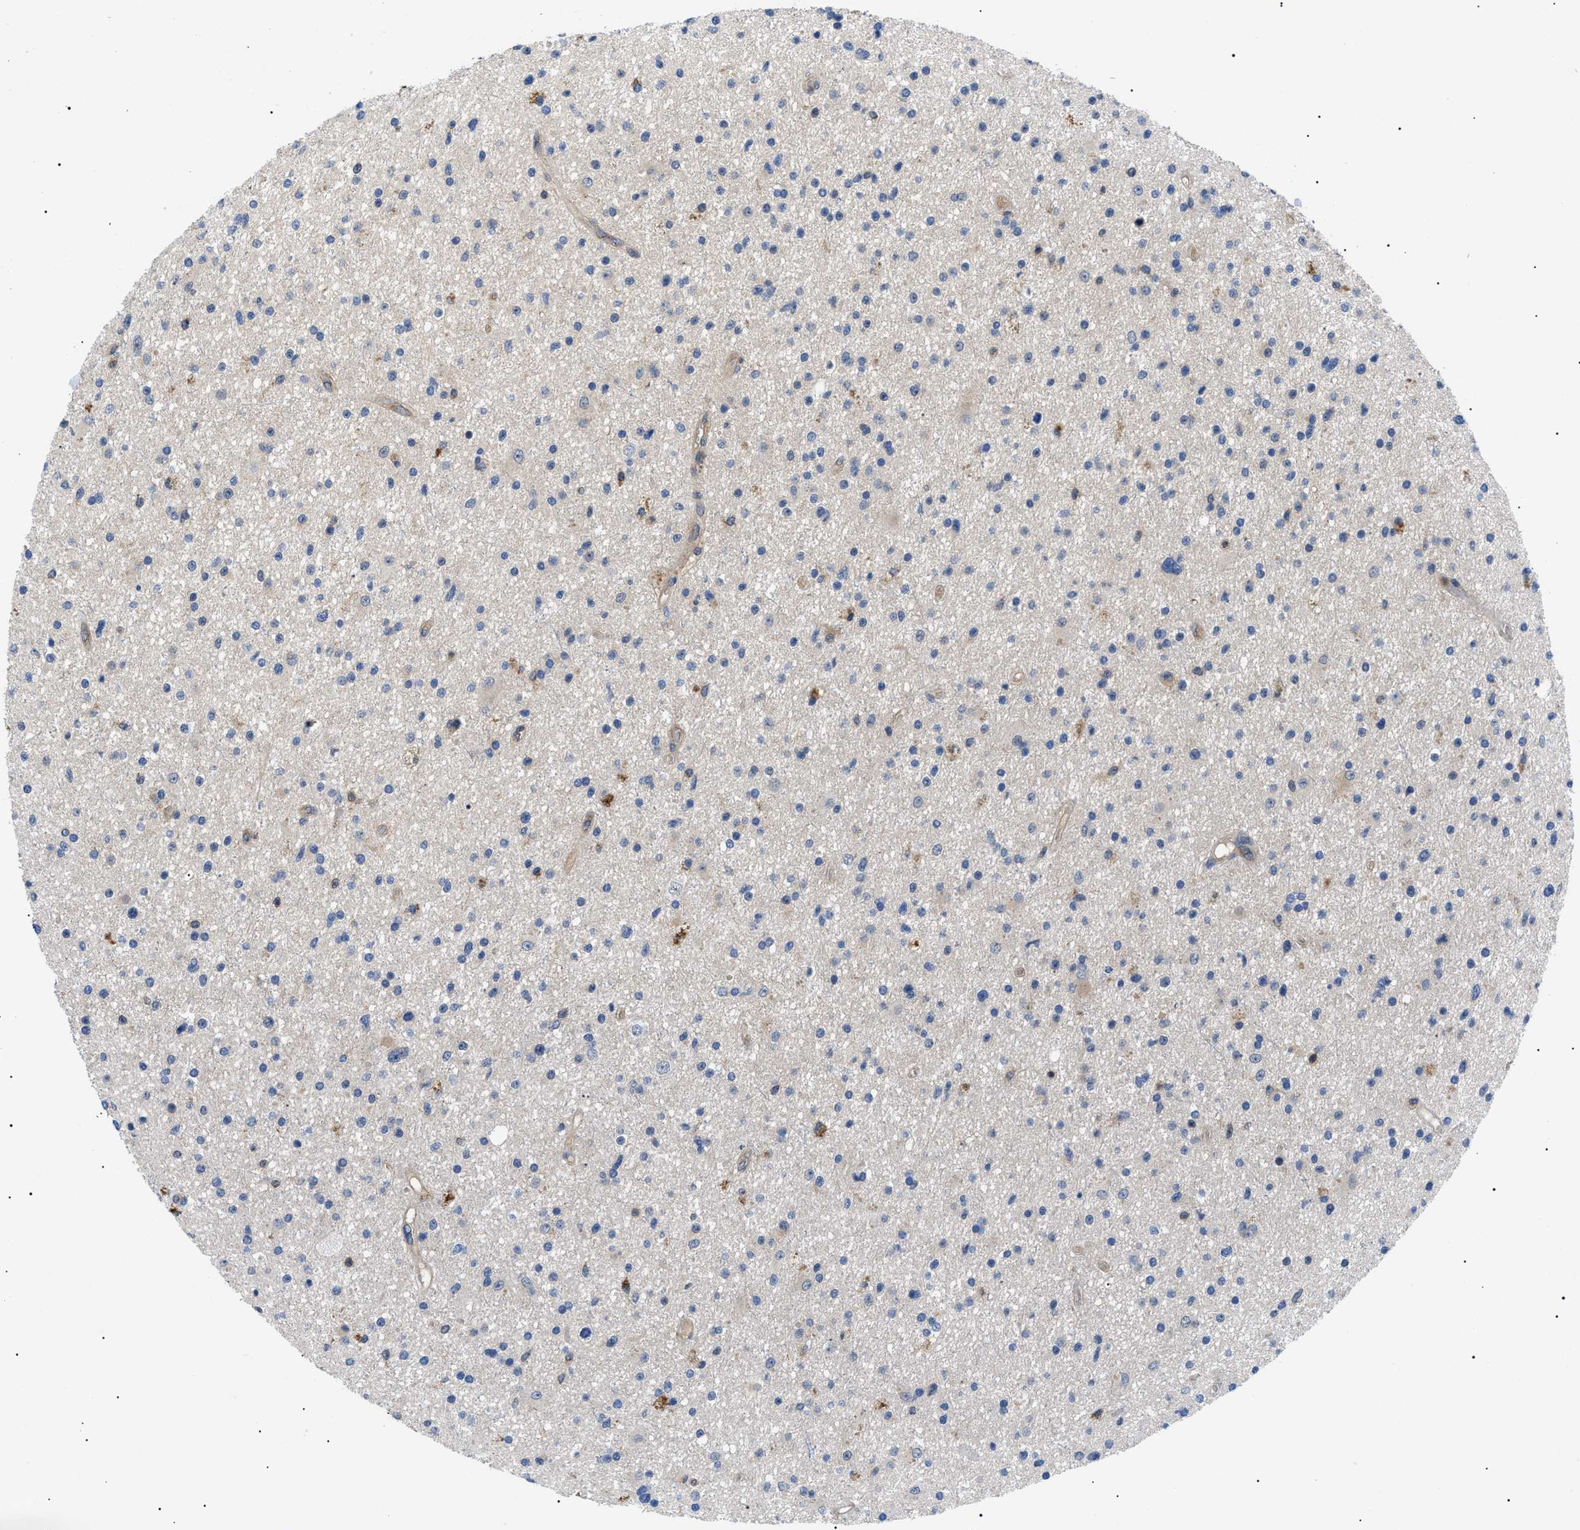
{"staining": {"intensity": "negative", "quantity": "none", "location": "none"}, "tissue": "glioma", "cell_type": "Tumor cells", "image_type": "cancer", "snomed": [{"axis": "morphology", "description": "Glioma, malignant, High grade"}, {"axis": "topography", "description": "Brain"}], "caption": "The image demonstrates no staining of tumor cells in glioma.", "gene": "RIPK1", "patient": {"sex": "male", "age": 33}}